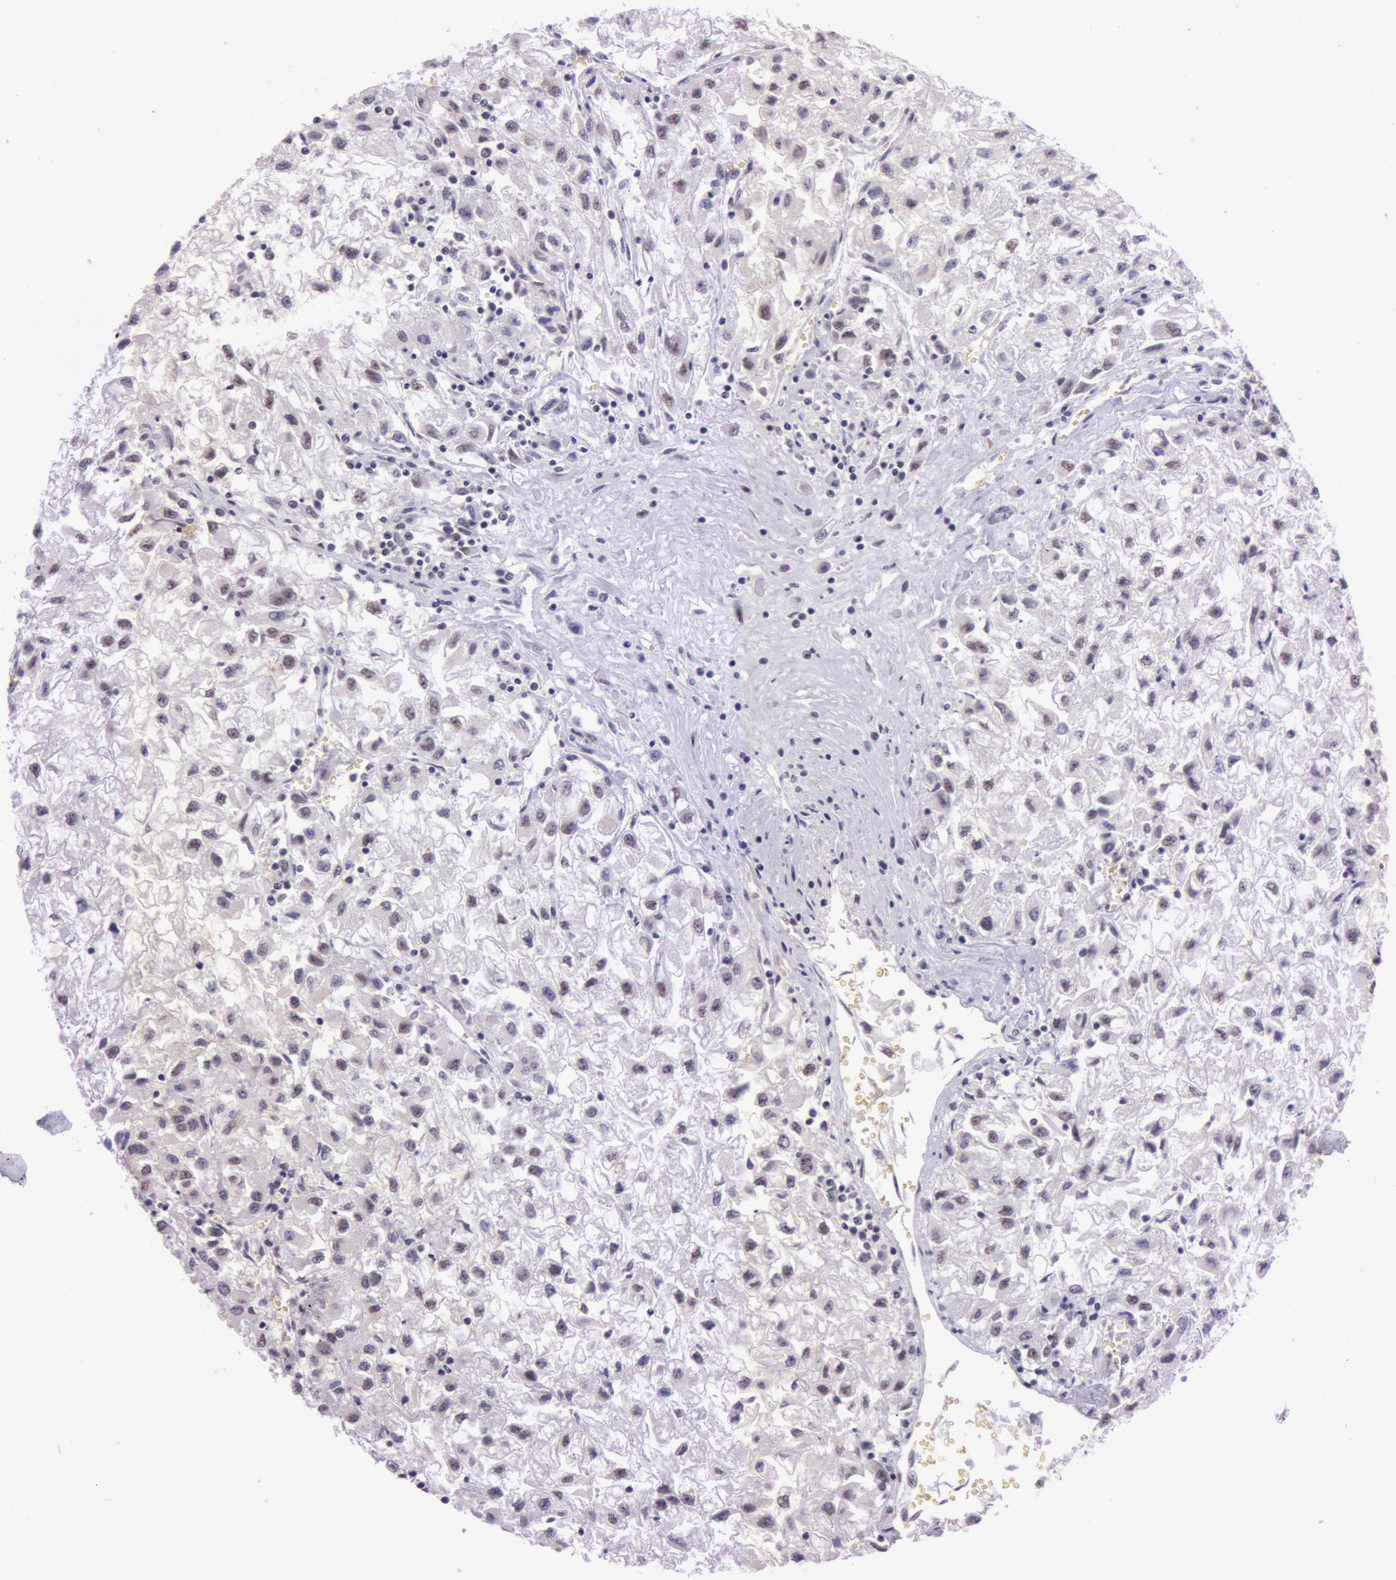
{"staining": {"intensity": "negative", "quantity": "none", "location": "none"}, "tissue": "renal cancer", "cell_type": "Tumor cells", "image_type": "cancer", "snomed": [{"axis": "morphology", "description": "Adenocarcinoma, NOS"}, {"axis": "topography", "description": "Kidney"}], "caption": "Immunohistochemistry photomicrograph of neoplastic tissue: renal cancer stained with DAB demonstrates no significant protein staining in tumor cells. (Immunohistochemistry (ihc), brightfield microscopy, high magnification).", "gene": "NBN", "patient": {"sex": "male", "age": 59}}